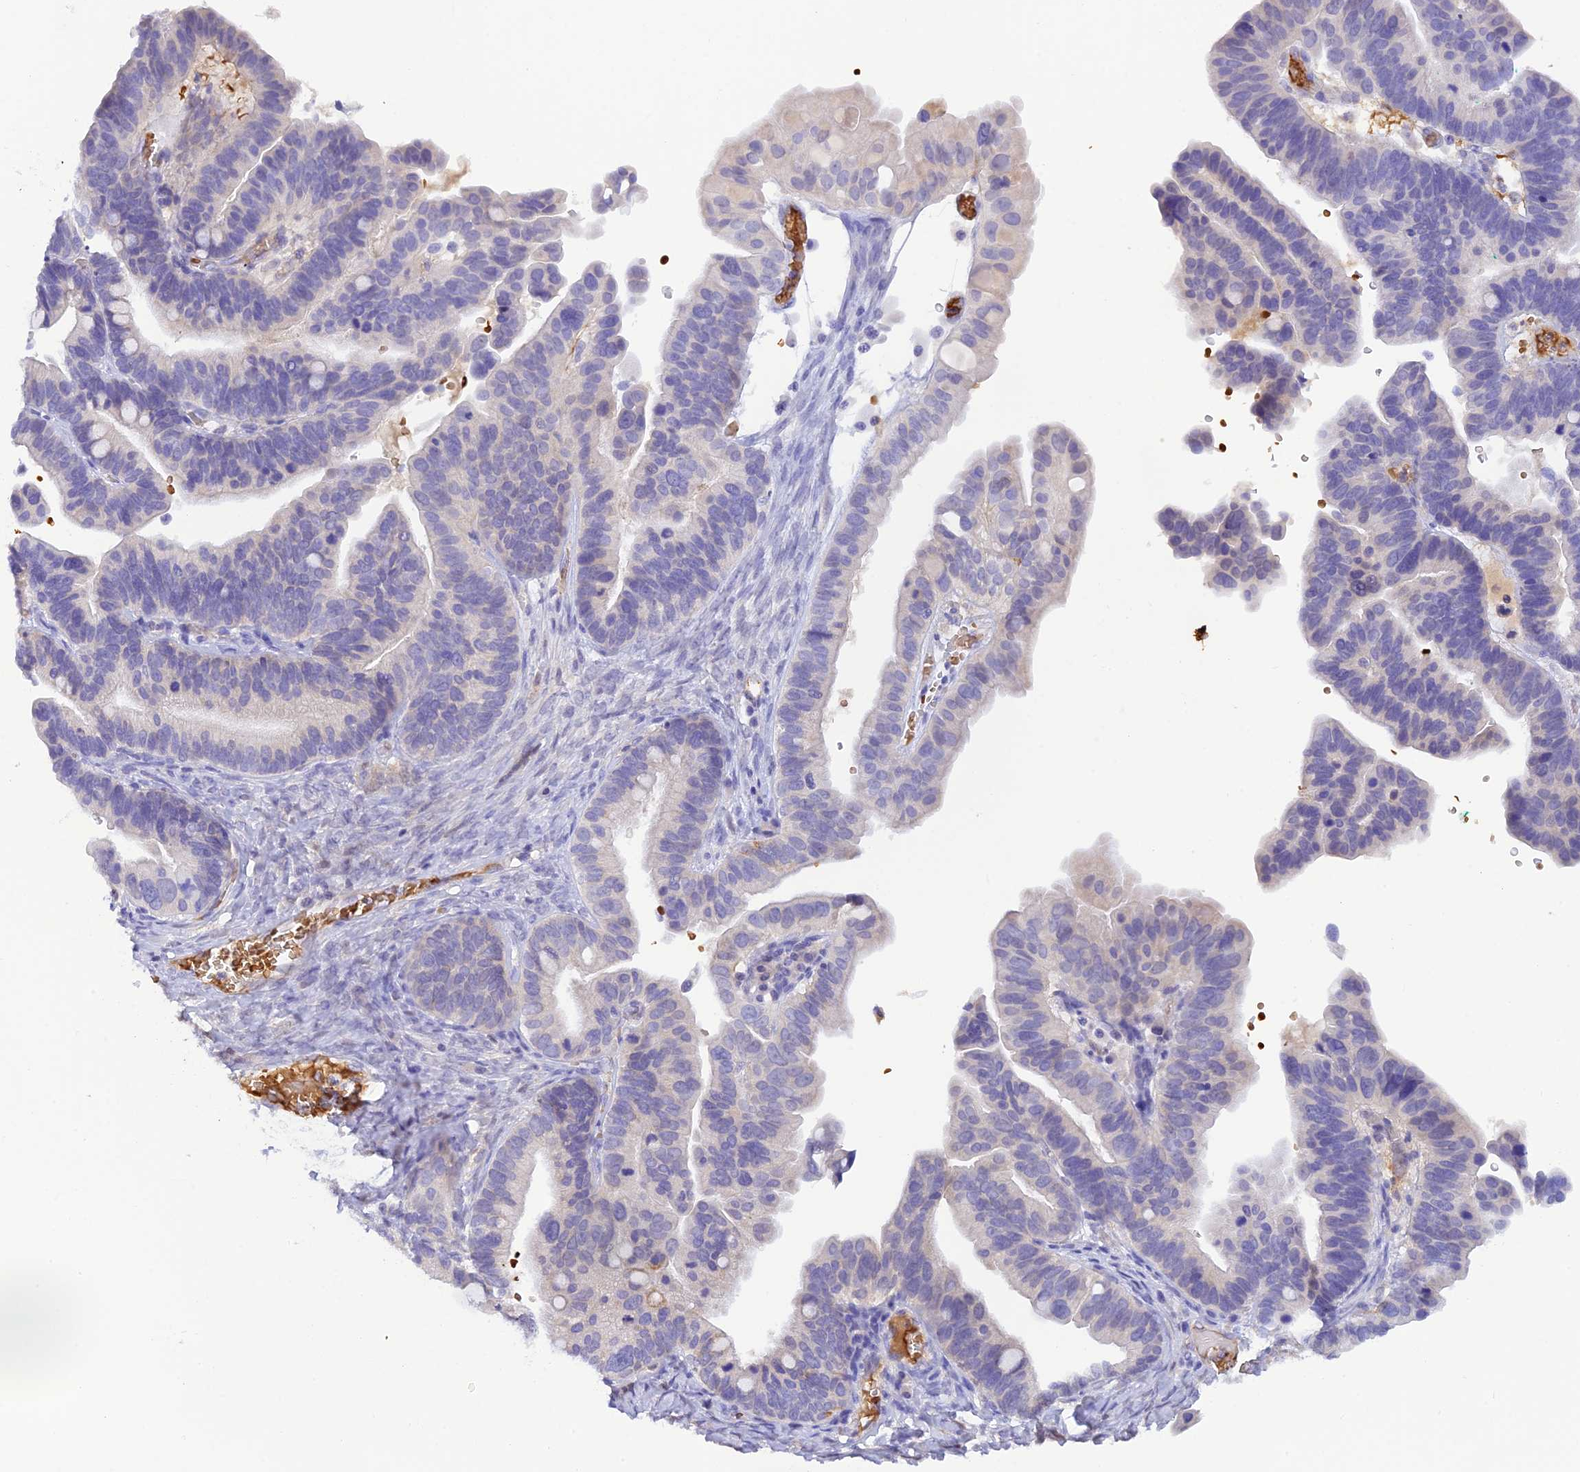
{"staining": {"intensity": "negative", "quantity": "none", "location": "none"}, "tissue": "ovarian cancer", "cell_type": "Tumor cells", "image_type": "cancer", "snomed": [{"axis": "morphology", "description": "Cystadenocarcinoma, serous, NOS"}, {"axis": "topography", "description": "Ovary"}], "caption": "Image shows no protein expression in tumor cells of serous cystadenocarcinoma (ovarian) tissue.", "gene": "HDHD2", "patient": {"sex": "female", "age": 56}}